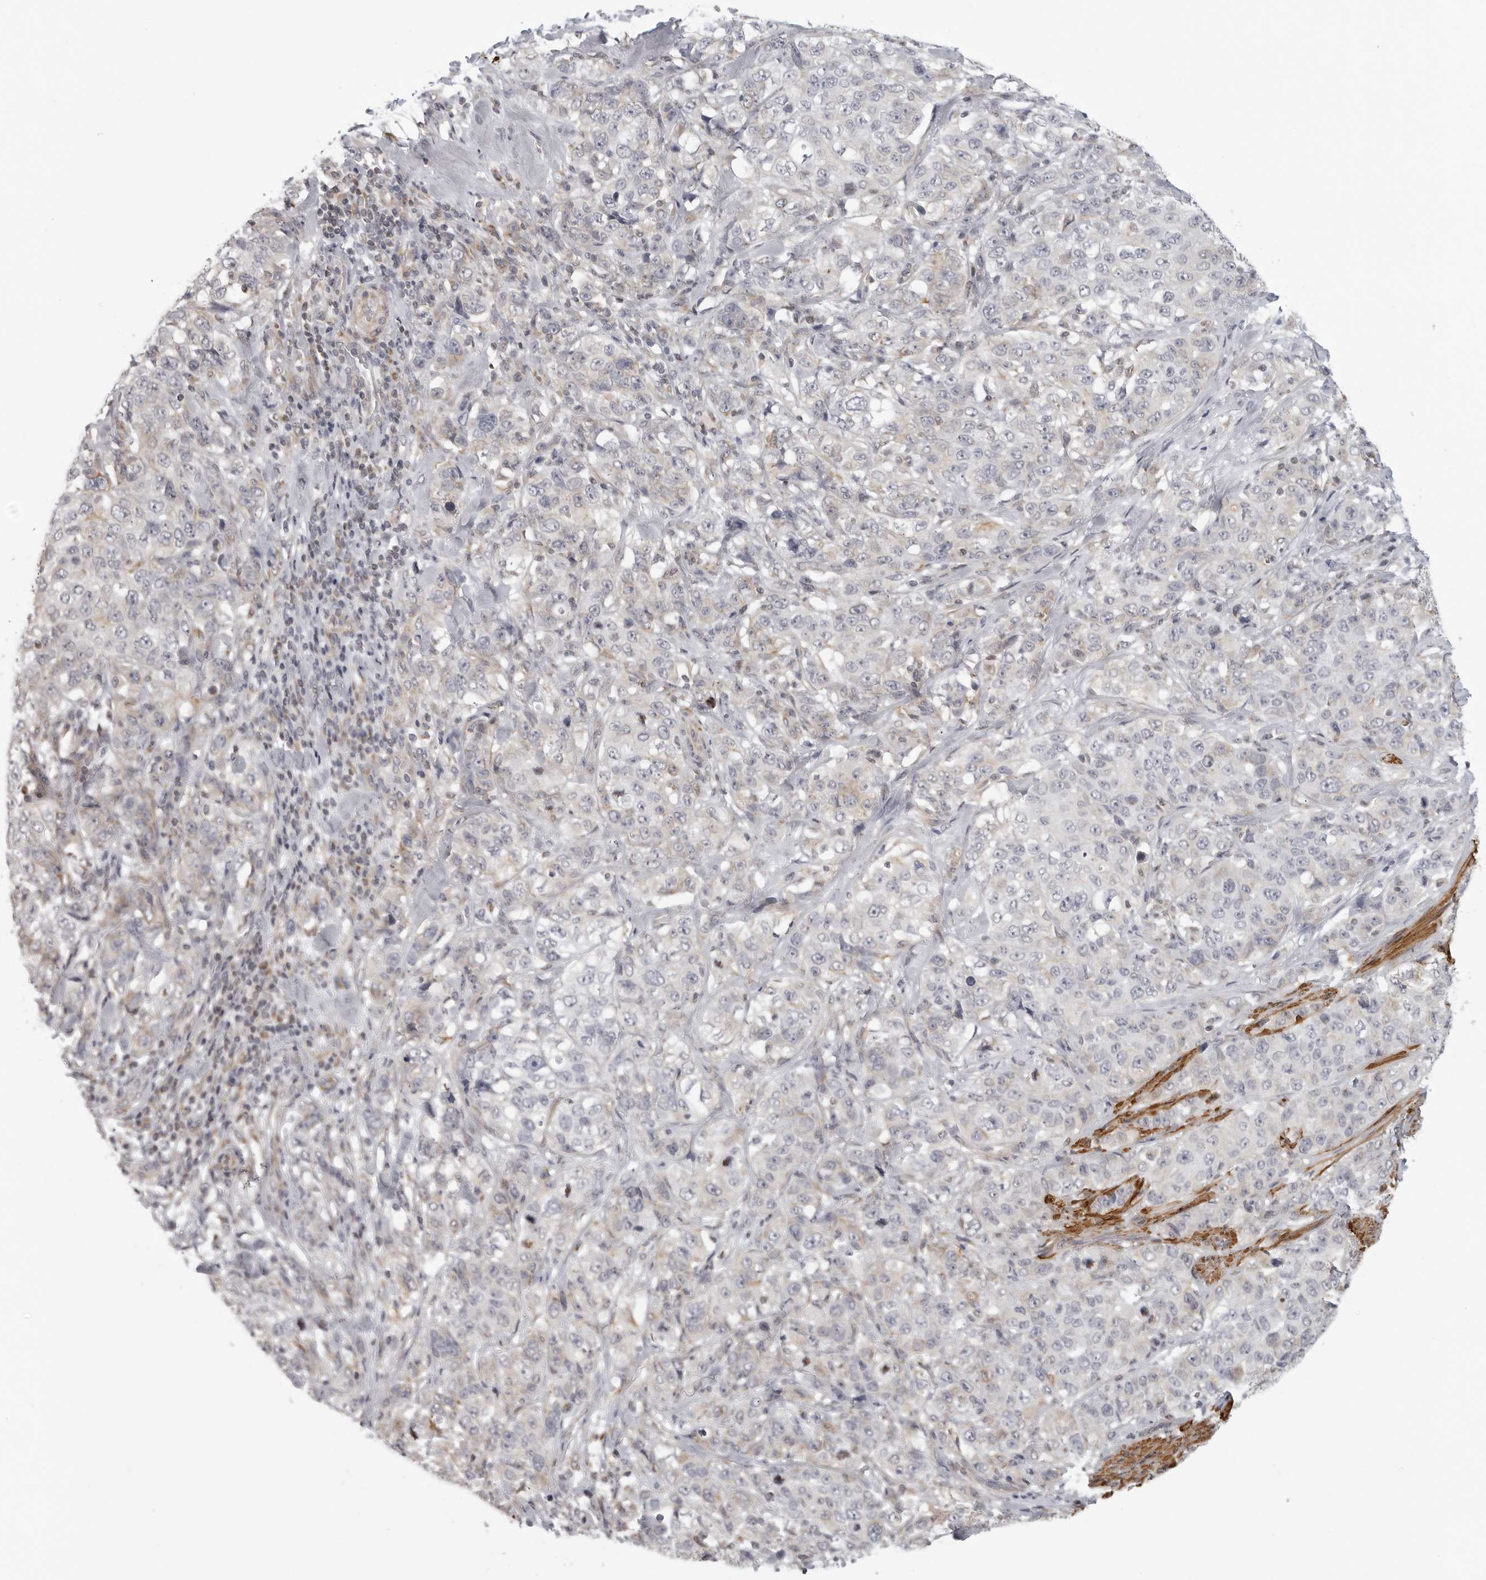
{"staining": {"intensity": "negative", "quantity": "none", "location": "none"}, "tissue": "stomach cancer", "cell_type": "Tumor cells", "image_type": "cancer", "snomed": [{"axis": "morphology", "description": "Adenocarcinoma, NOS"}, {"axis": "topography", "description": "Stomach"}], "caption": "DAB immunohistochemical staining of adenocarcinoma (stomach) shows no significant expression in tumor cells. Brightfield microscopy of immunohistochemistry stained with DAB (3,3'-diaminobenzidine) (brown) and hematoxylin (blue), captured at high magnification.", "gene": "MAP7D1", "patient": {"sex": "male", "age": 48}}